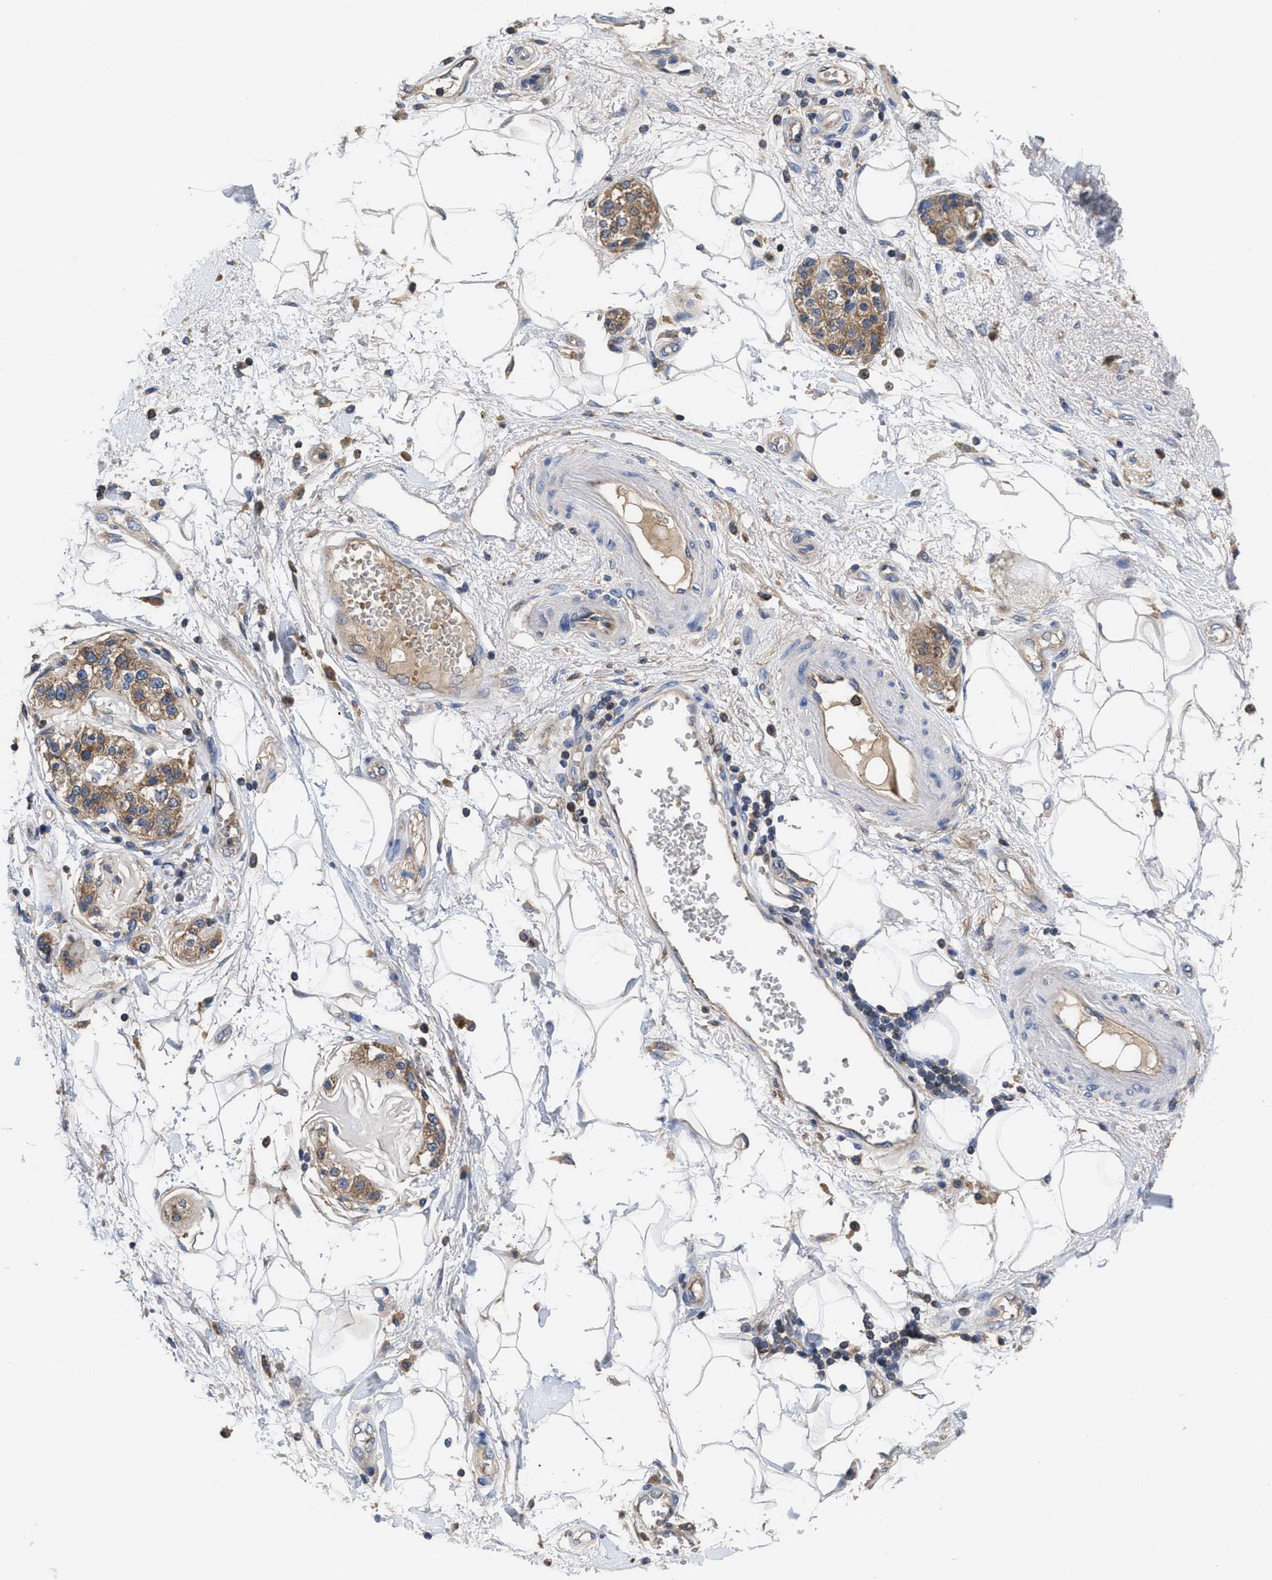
{"staining": {"intensity": "negative", "quantity": "none", "location": "none"}, "tissue": "adipose tissue", "cell_type": "Adipocytes", "image_type": "normal", "snomed": [{"axis": "morphology", "description": "Normal tissue, NOS"}, {"axis": "morphology", "description": "Adenocarcinoma, NOS"}, {"axis": "topography", "description": "Duodenum"}, {"axis": "topography", "description": "Peripheral nerve tissue"}], "caption": "Immunohistochemical staining of unremarkable adipose tissue displays no significant expression in adipocytes.", "gene": "YBEY", "patient": {"sex": "female", "age": 60}}